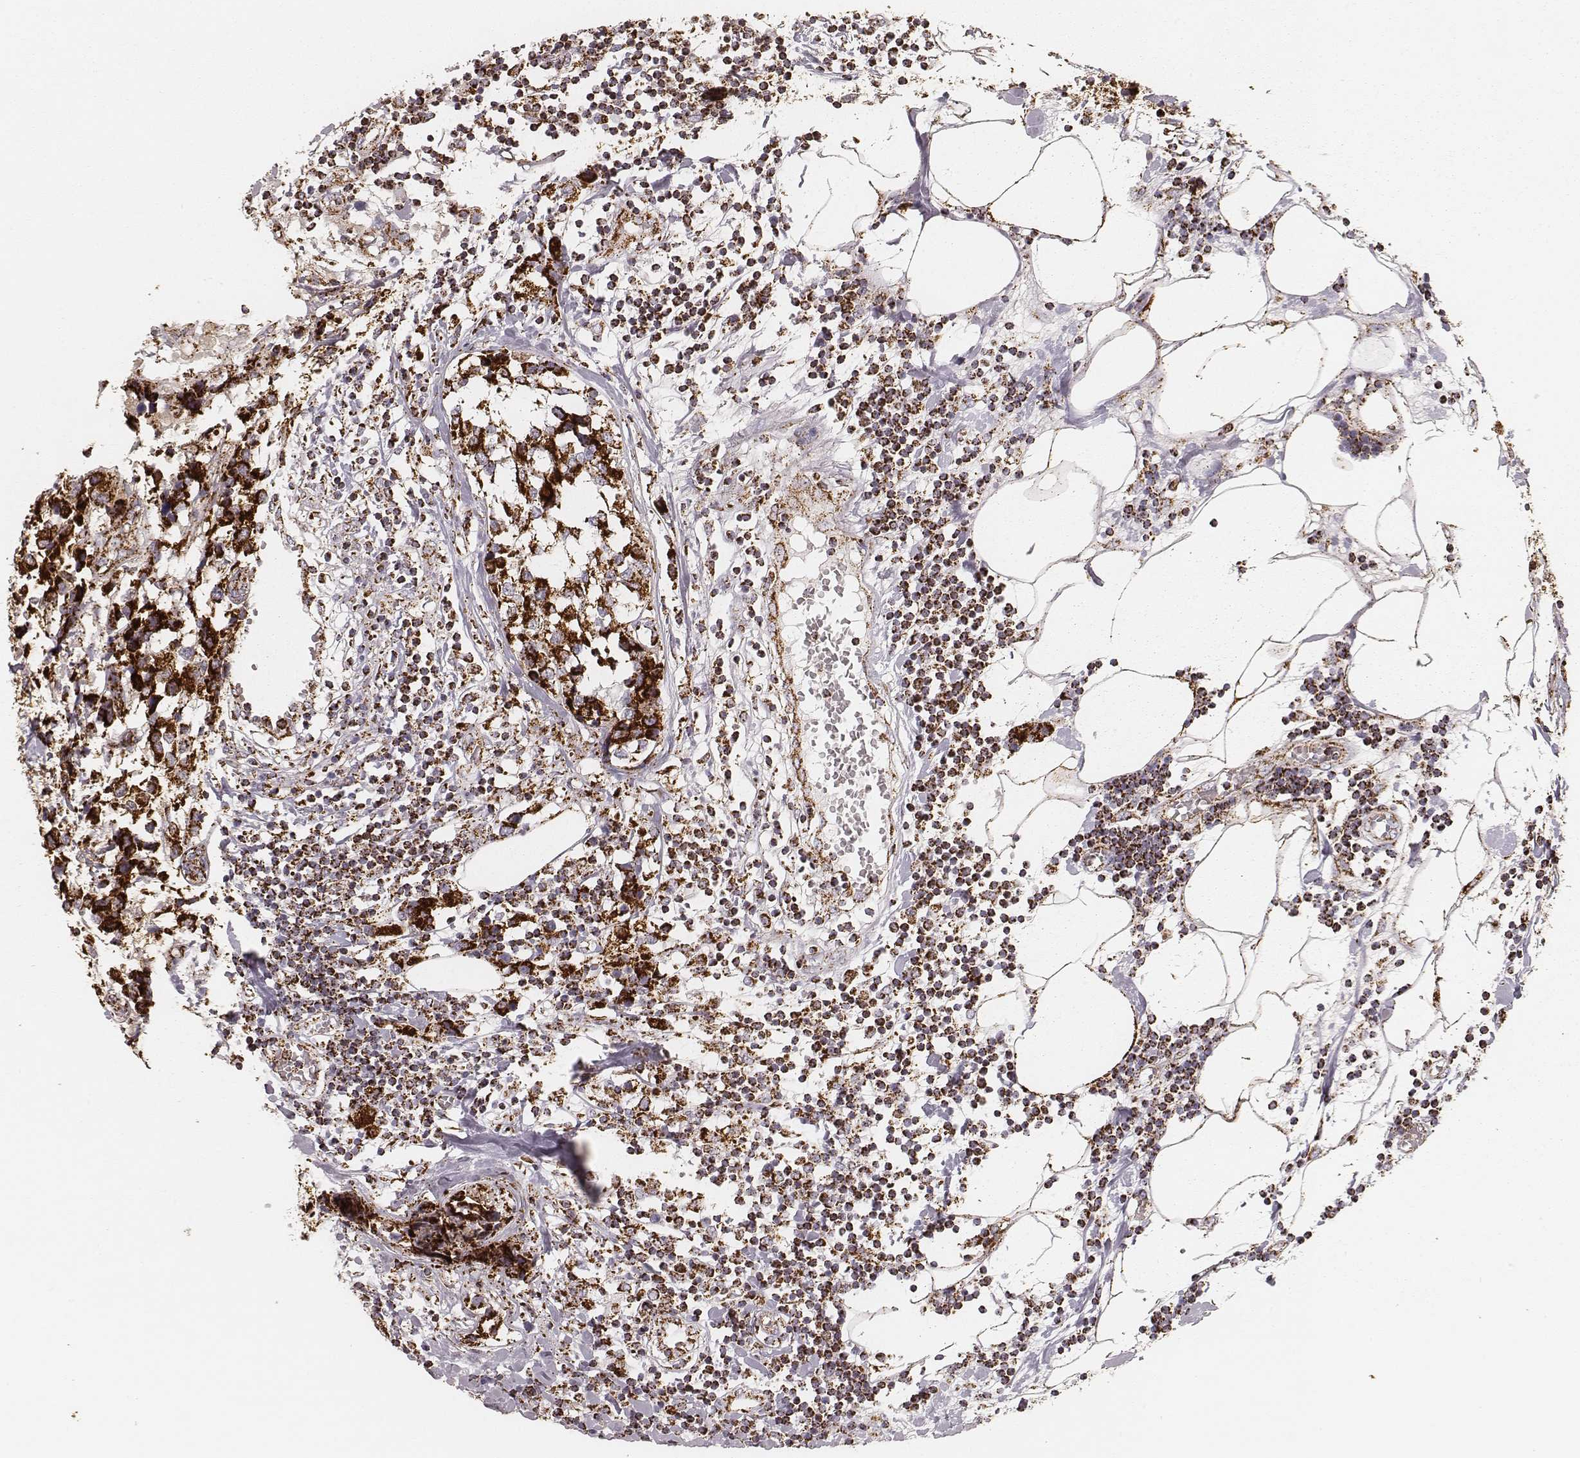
{"staining": {"intensity": "strong", "quantity": ">75%", "location": "cytoplasmic/membranous"}, "tissue": "breast cancer", "cell_type": "Tumor cells", "image_type": "cancer", "snomed": [{"axis": "morphology", "description": "Lobular carcinoma"}, {"axis": "topography", "description": "Breast"}], "caption": "Immunohistochemistry (IHC) (DAB) staining of human breast lobular carcinoma exhibits strong cytoplasmic/membranous protein expression in about >75% of tumor cells. (DAB (3,3'-diaminobenzidine) = brown stain, brightfield microscopy at high magnification).", "gene": "CS", "patient": {"sex": "female", "age": 59}}